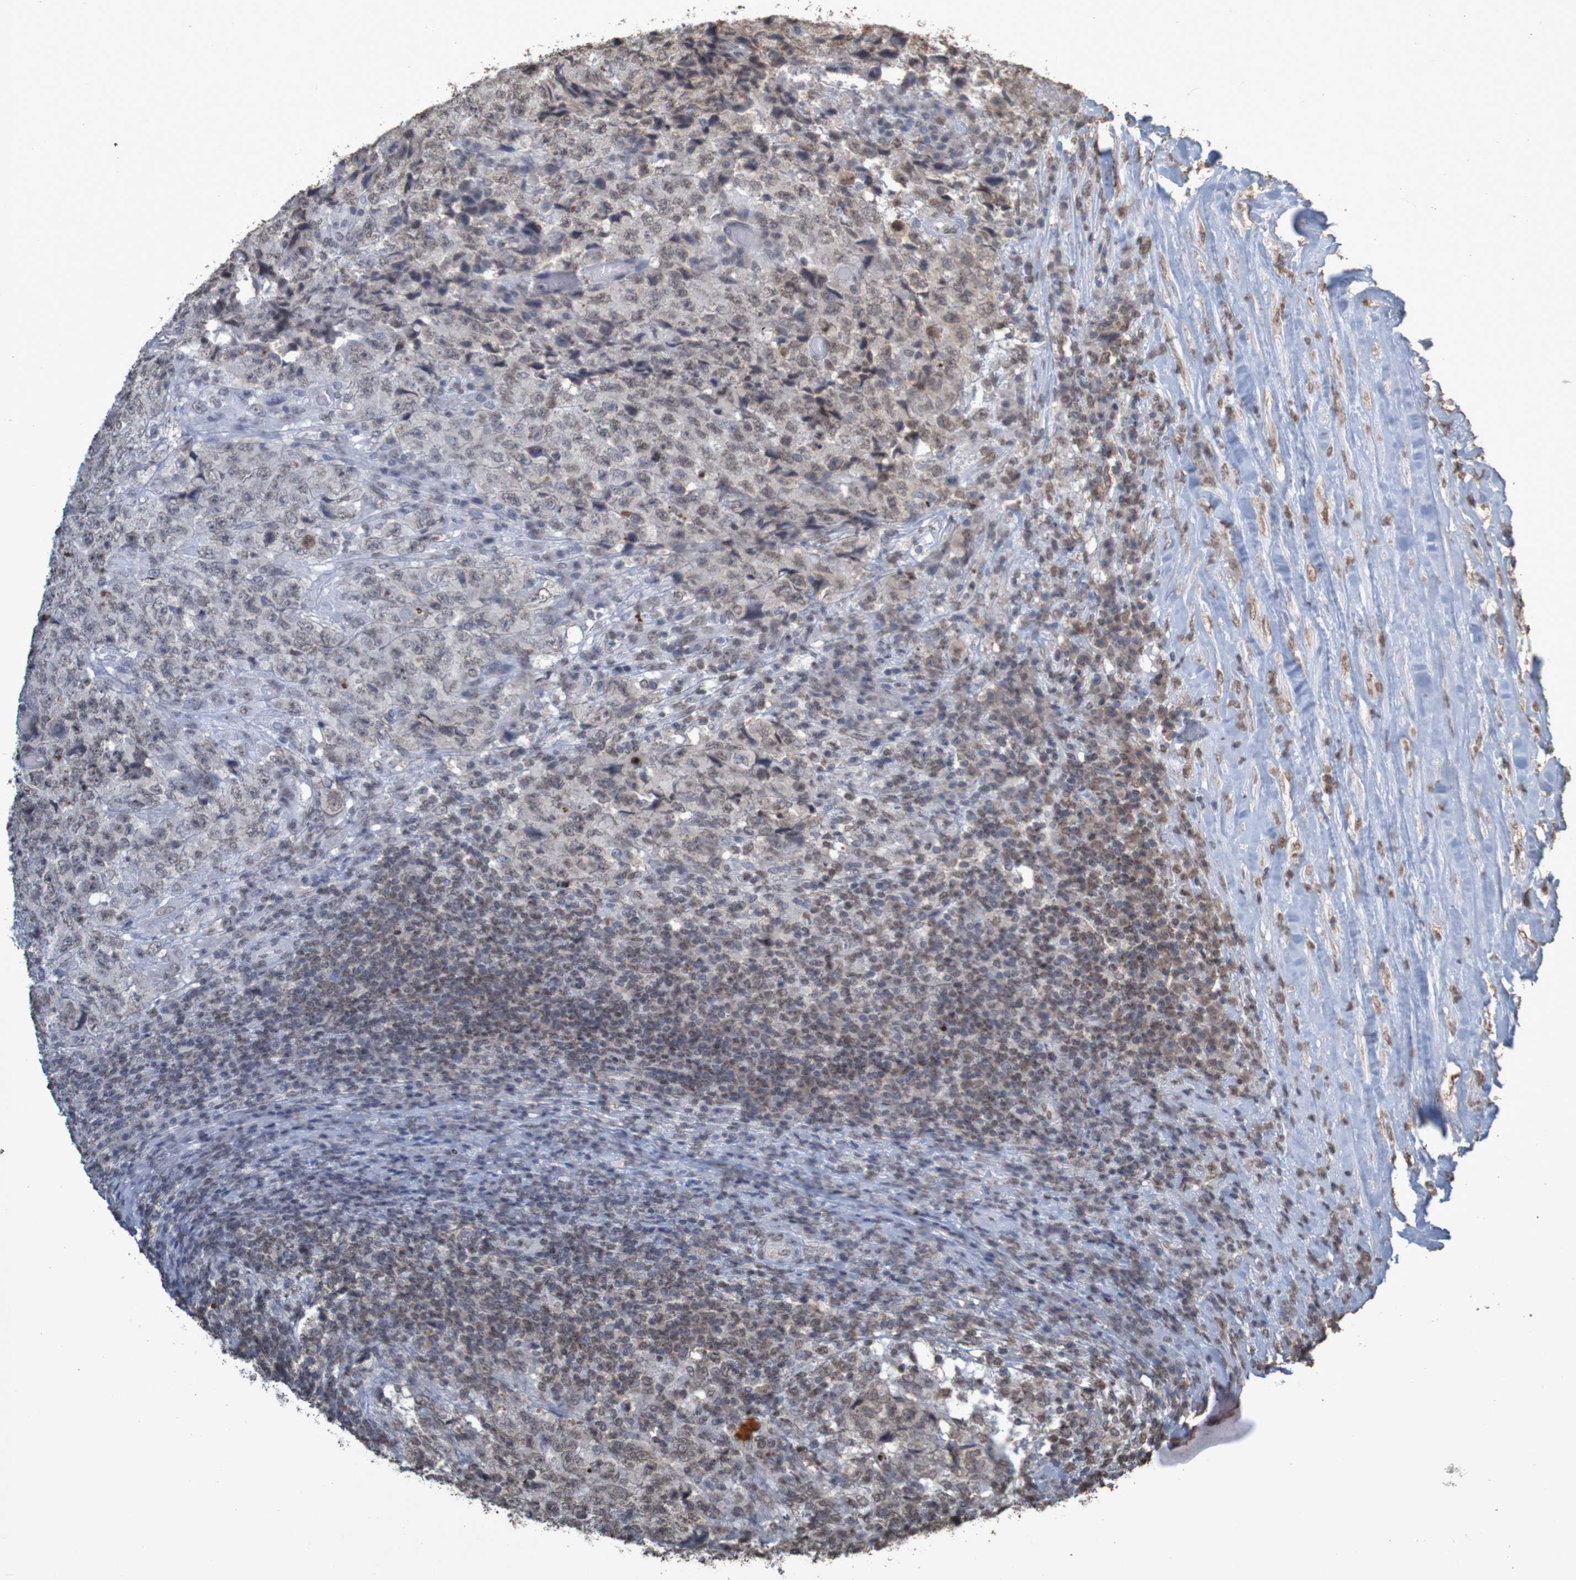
{"staining": {"intensity": "weak", "quantity": "25%-75%", "location": "nuclear"}, "tissue": "testis cancer", "cell_type": "Tumor cells", "image_type": "cancer", "snomed": [{"axis": "morphology", "description": "Necrosis, NOS"}, {"axis": "morphology", "description": "Carcinoma, Embryonal, NOS"}, {"axis": "topography", "description": "Testis"}], "caption": "Tumor cells reveal low levels of weak nuclear positivity in about 25%-75% of cells in testis embryonal carcinoma.", "gene": "GFI1", "patient": {"sex": "male", "age": 19}}